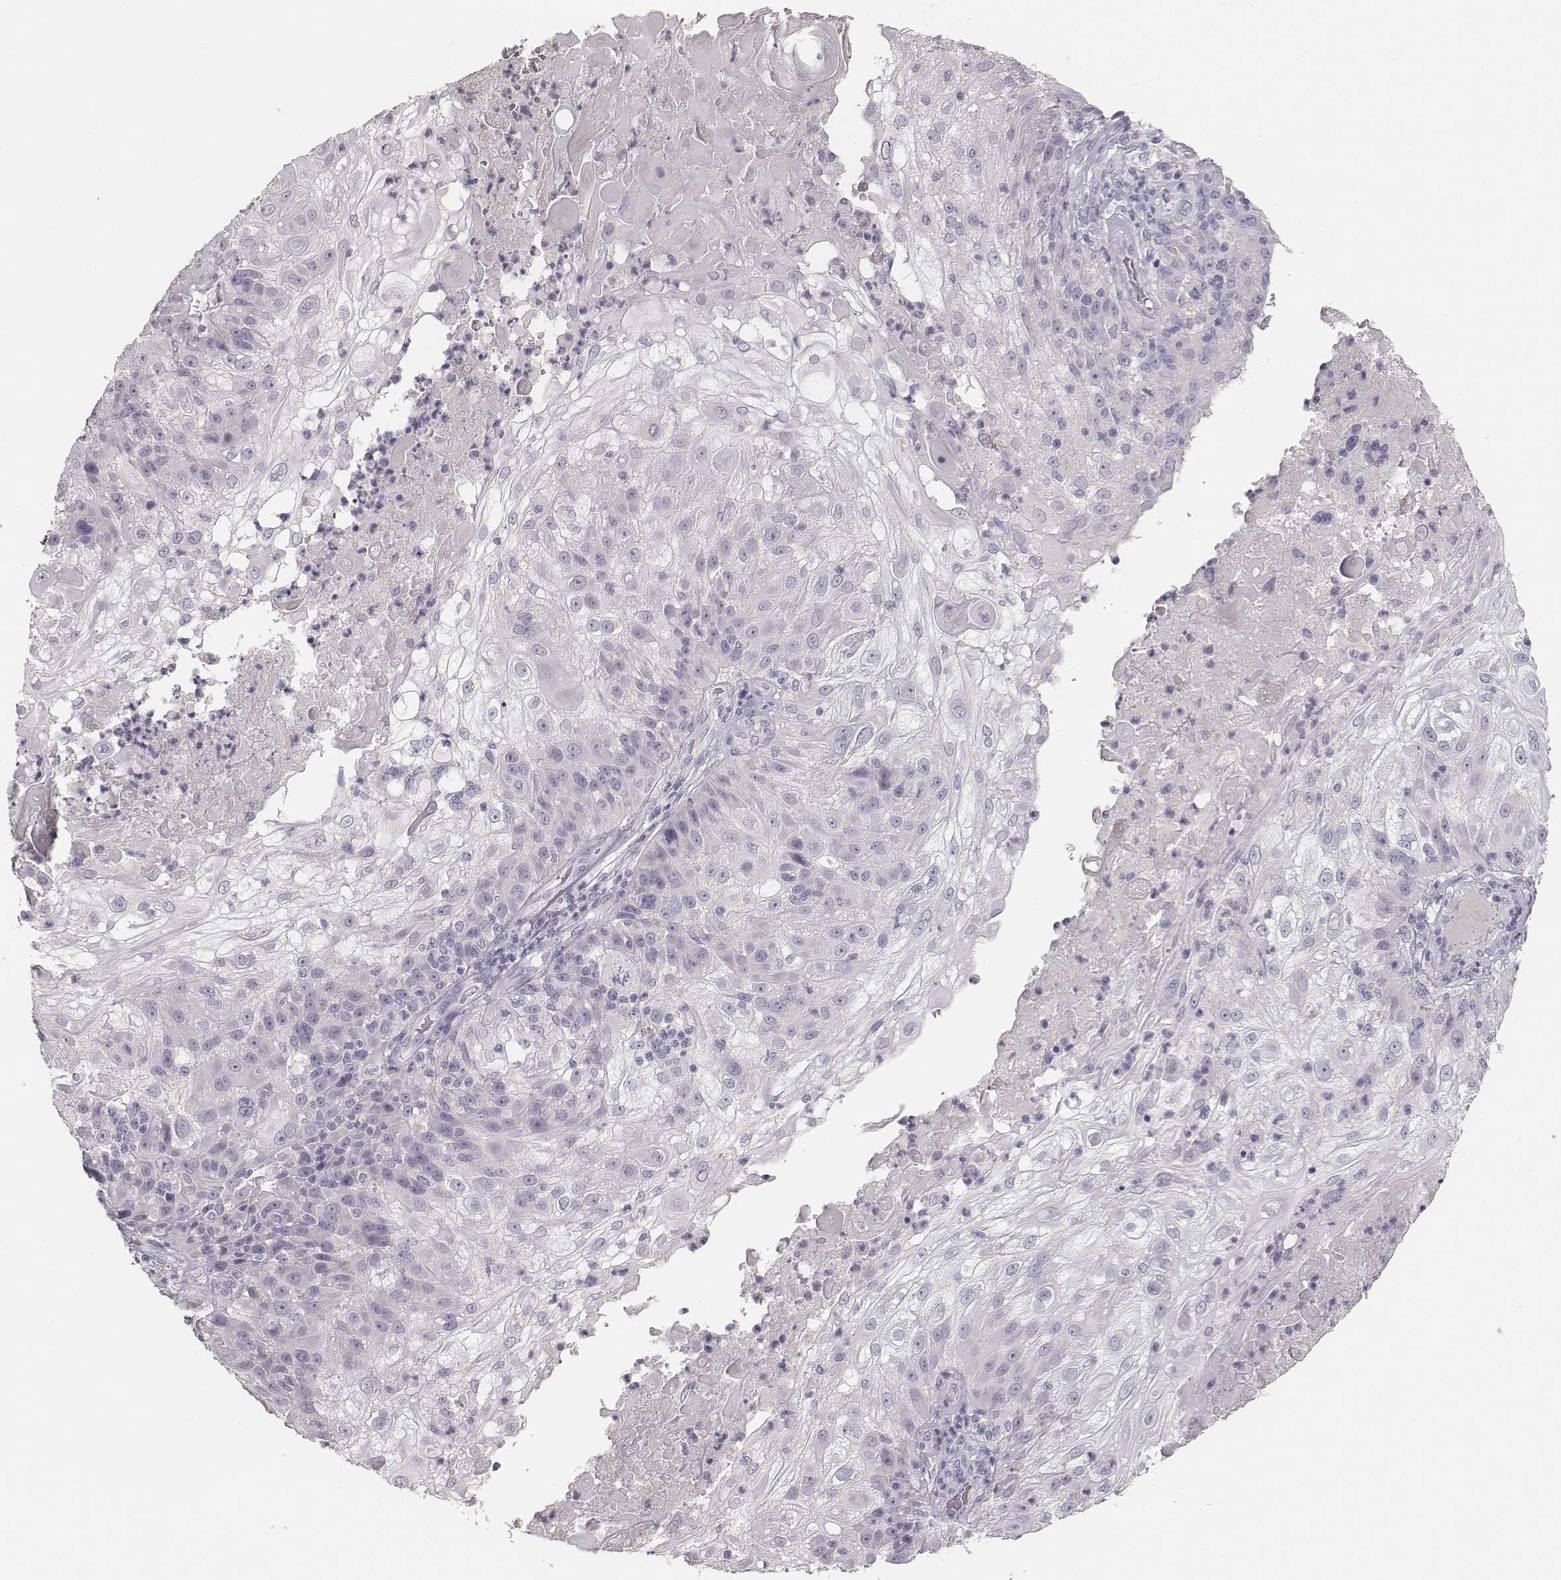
{"staining": {"intensity": "negative", "quantity": "none", "location": "none"}, "tissue": "skin cancer", "cell_type": "Tumor cells", "image_type": "cancer", "snomed": [{"axis": "morphology", "description": "Normal tissue, NOS"}, {"axis": "morphology", "description": "Squamous cell carcinoma, NOS"}, {"axis": "topography", "description": "Skin"}], "caption": "DAB (3,3'-diaminobenzidine) immunohistochemical staining of human skin cancer displays no significant positivity in tumor cells.", "gene": "MYH6", "patient": {"sex": "female", "age": 83}}